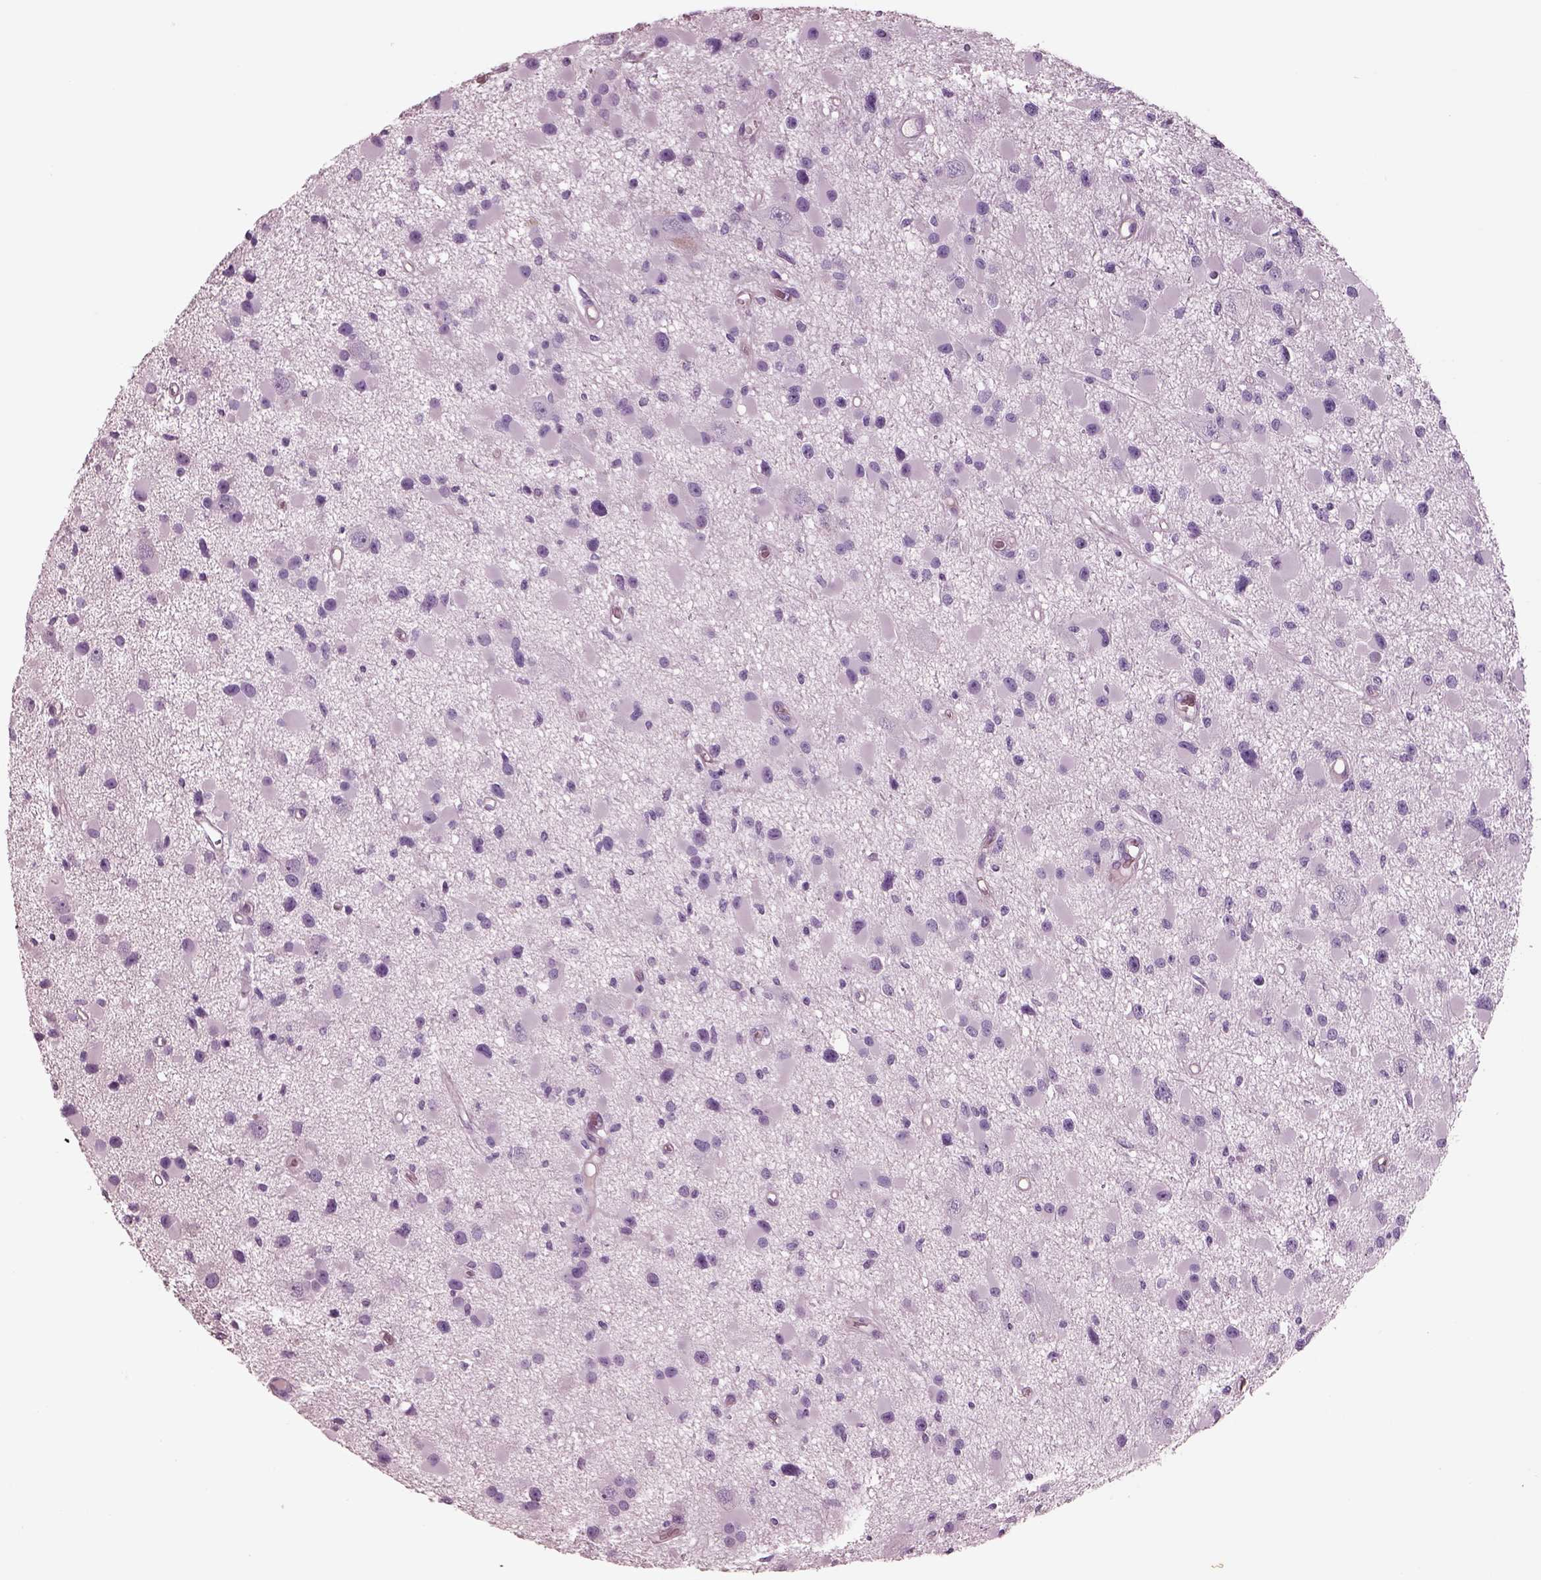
{"staining": {"intensity": "negative", "quantity": "none", "location": "none"}, "tissue": "glioma", "cell_type": "Tumor cells", "image_type": "cancer", "snomed": [{"axis": "morphology", "description": "Glioma, malignant, High grade"}, {"axis": "topography", "description": "Brain"}], "caption": "A histopathology image of glioma stained for a protein exhibits no brown staining in tumor cells.", "gene": "IGLL1", "patient": {"sex": "male", "age": 54}}